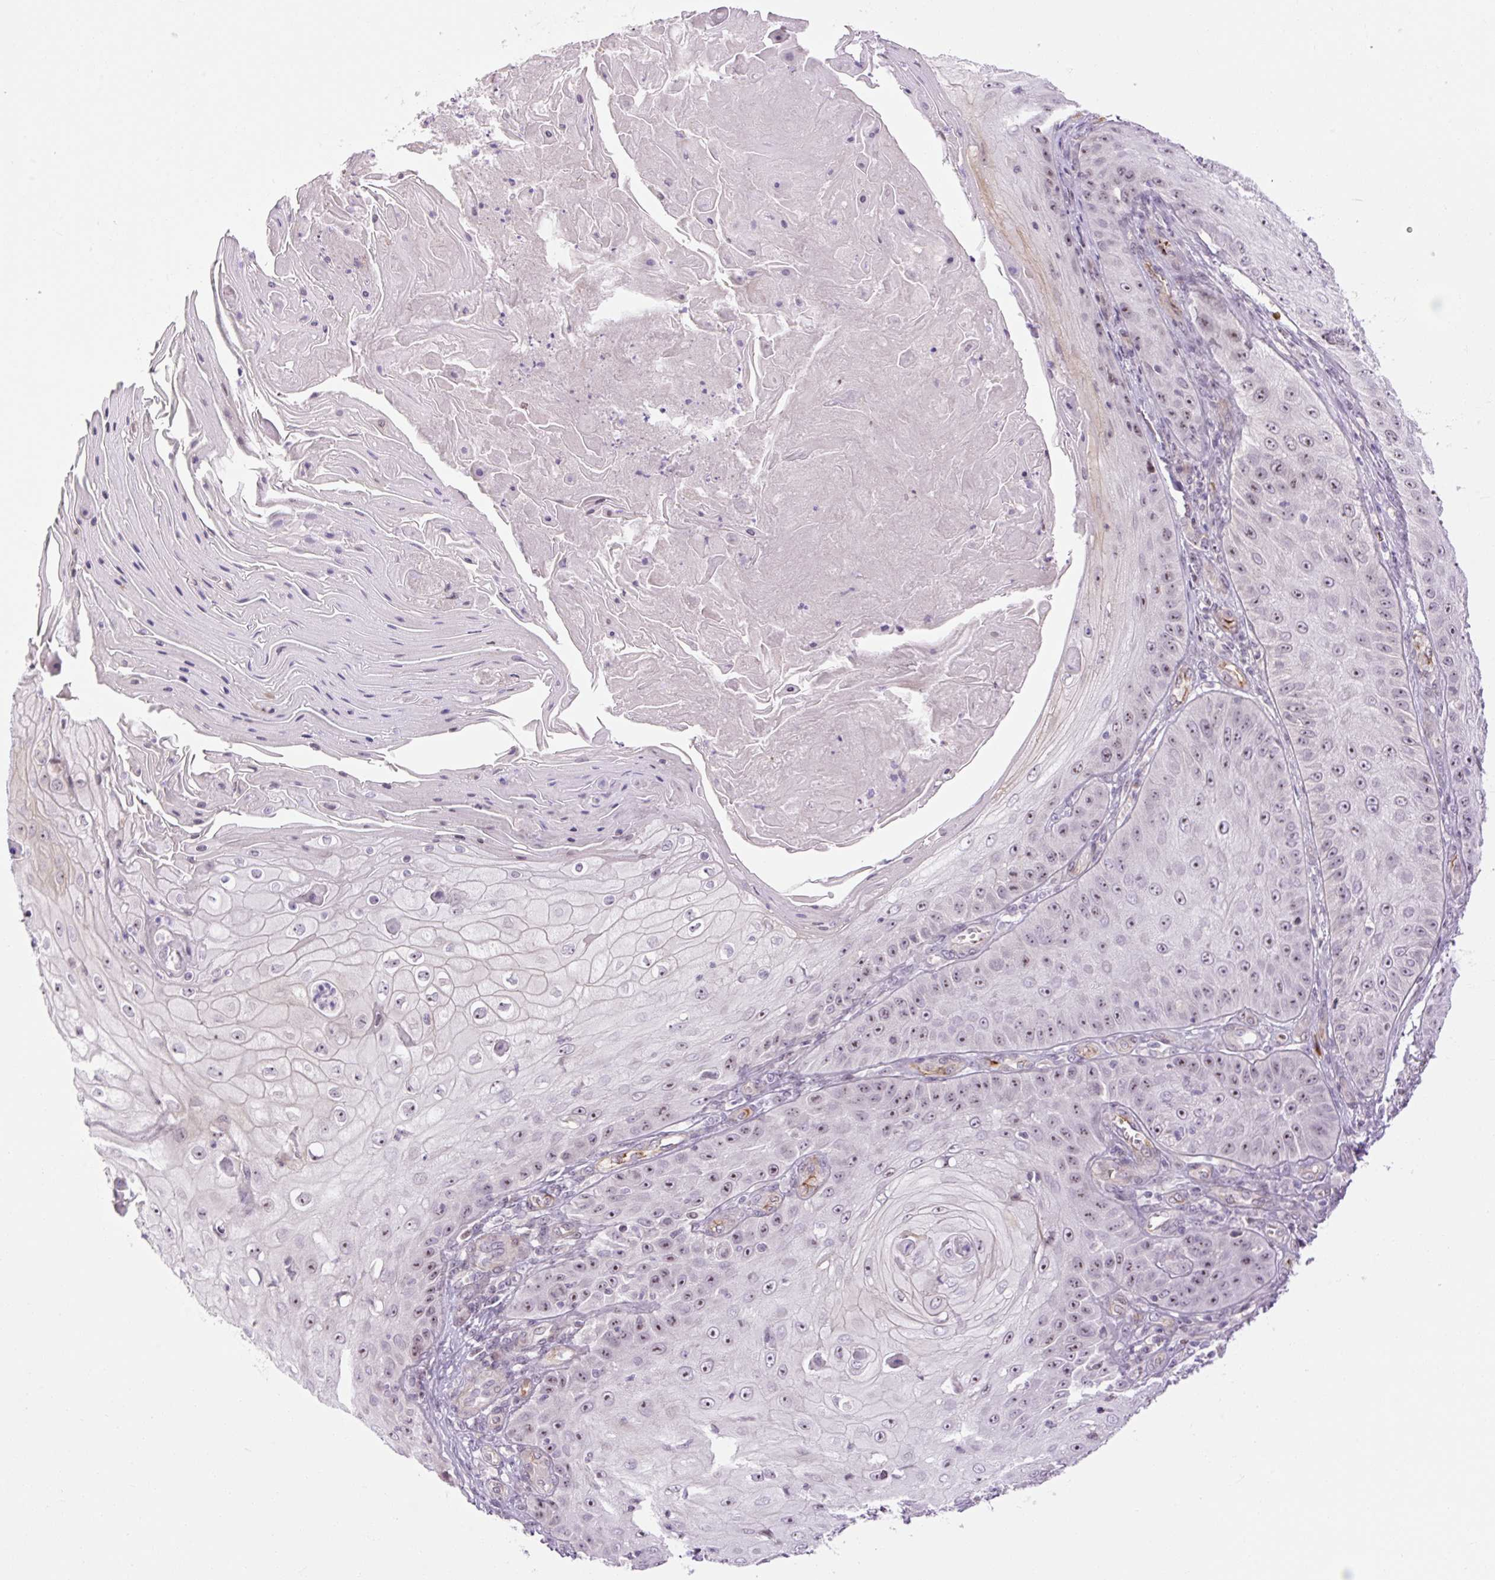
{"staining": {"intensity": "moderate", "quantity": "25%-75%", "location": "nuclear"}, "tissue": "skin cancer", "cell_type": "Tumor cells", "image_type": "cancer", "snomed": [{"axis": "morphology", "description": "Squamous cell carcinoma, NOS"}, {"axis": "topography", "description": "Skin"}], "caption": "A brown stain highlights moderate nuclear staining of a protein in human skin squamous cell carcinoma tumor cells.", "gene": "ZNF417", "patient": {"sex": "male", "age": 70}}